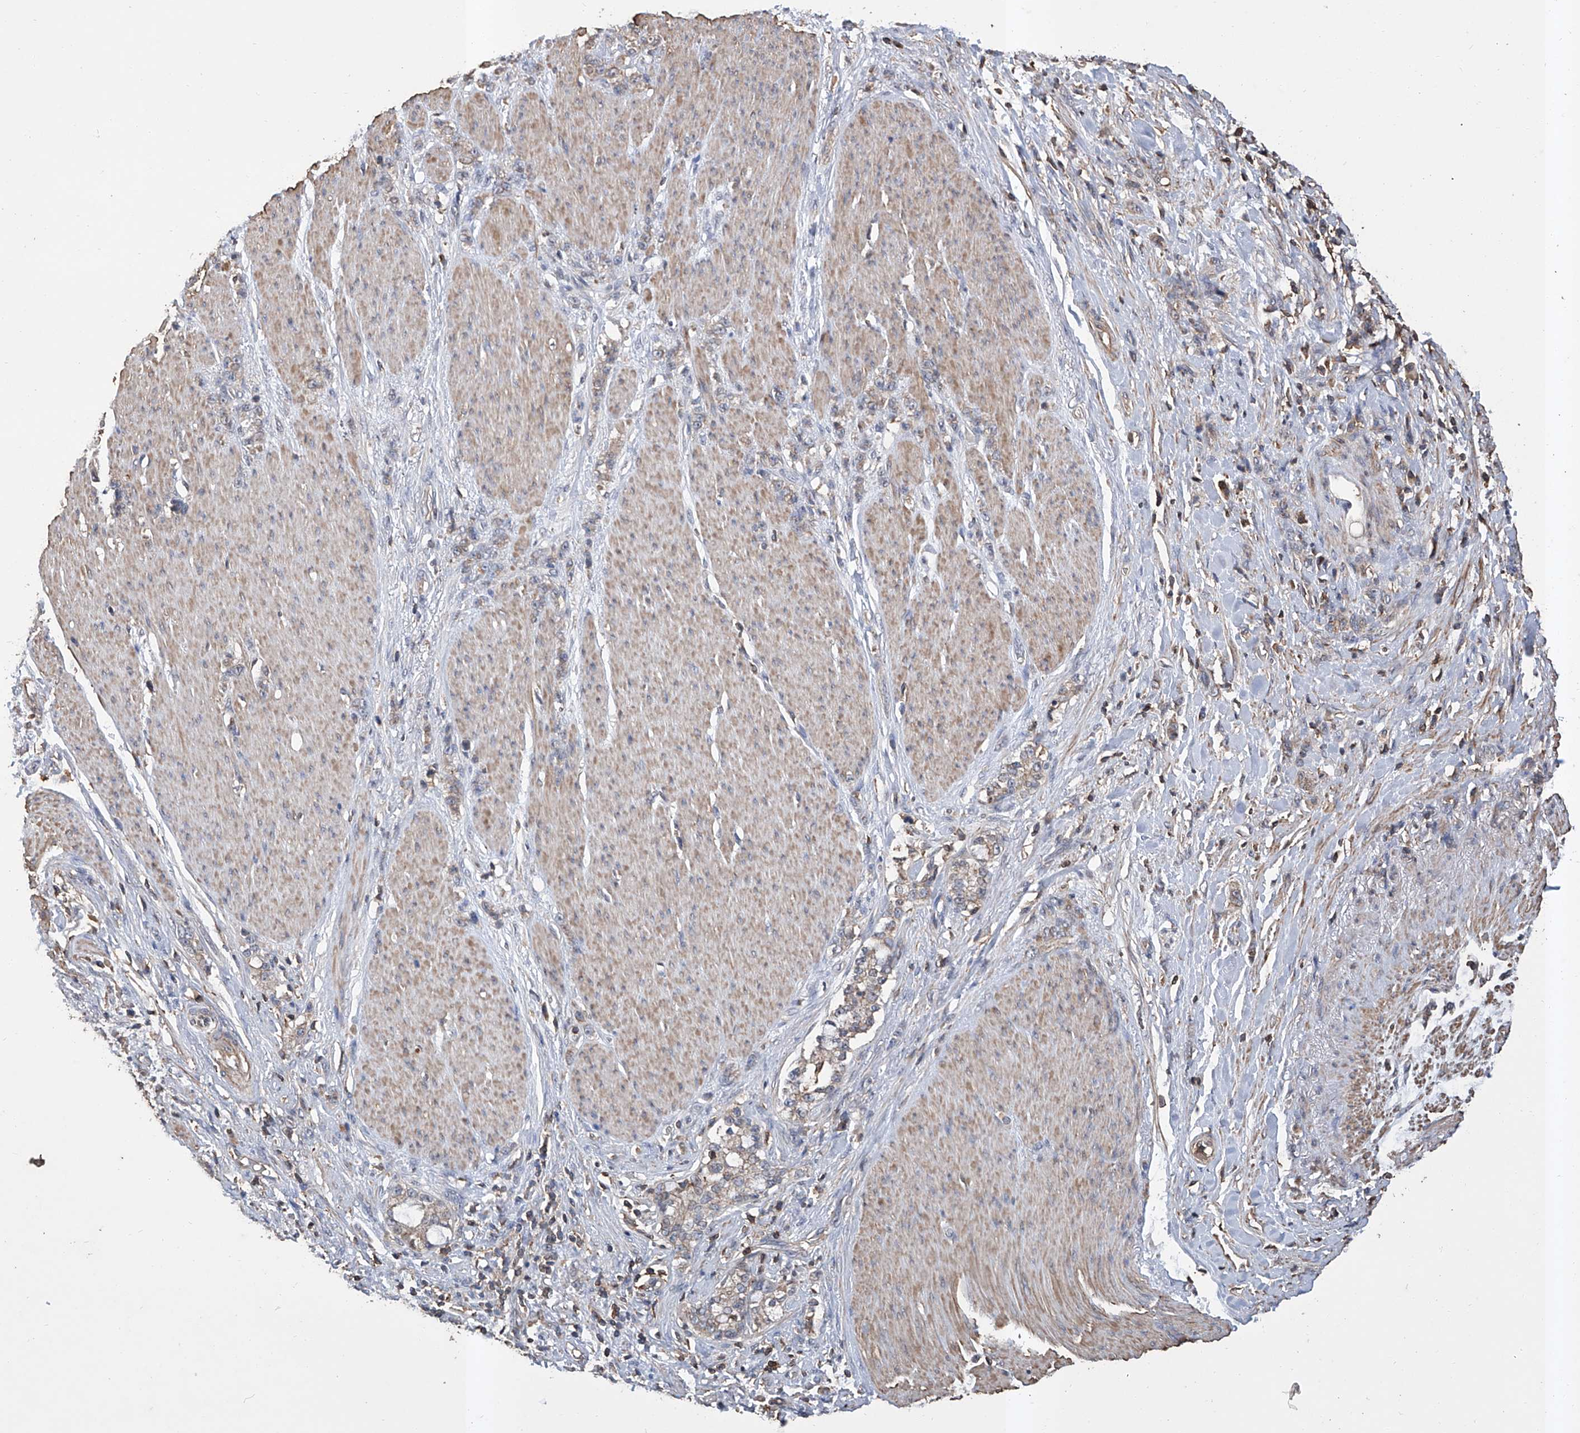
{"staining": {"intensity": "weak", "quantity": "<25%", "location": "cytoplasmic/membranous"}, "tissue": "stomach cancer", "cell_type": "Tumor cells", "image_type": "cancer", "snomed": [{"axis": "morphology", "description": "Adenocarcinoma, NOS"}, {"axis": "topography", "description": "Stomach, lower"}], "caption": "Immunohistochemical staining of human stomach adenocarcinoma shows no significant positivity in tumor cells.", "gene": "GPT", "patient": {"sex": "male", "age": 88}}